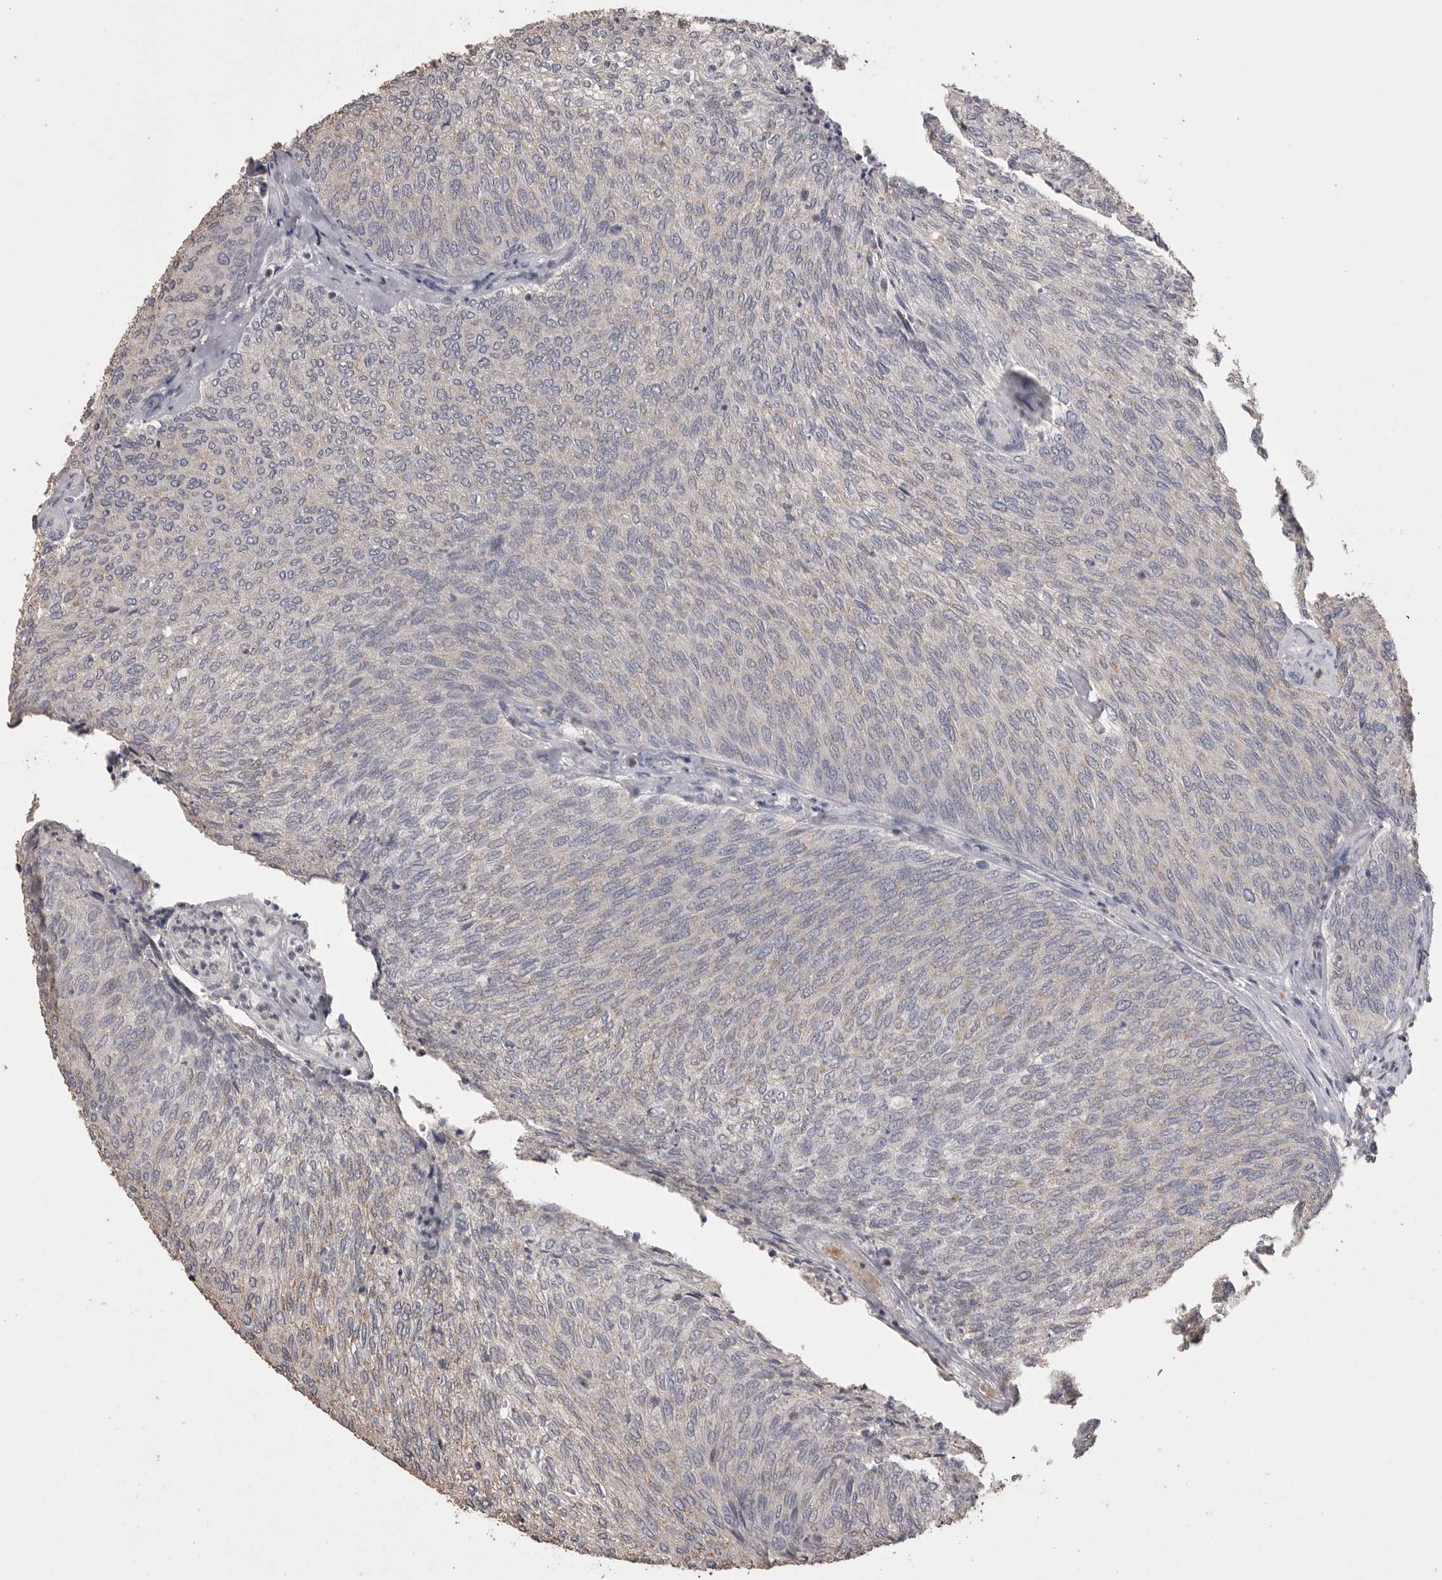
{"staining": {"intensity": "weak", "quantity": "<25%", "location": "cytoplasmic/membranous"}, "tissue": "urothelial cancer", "cell_type": "Tumor cells", "image_type": "cancer", "snomed": [{"axis": "morphology", "description": "Urothelial carcinoma, Low grade"}, {"axis": "topography", "description": "Urinary bladder"}], "caption": "Photomicrograph shows no significant protein positivity in tumor cells of urothelial cancer. Brightfield microscopy of IHC stained with DAB (brown) and hematoxylin (blue), captured at high magnification.", "gene": "MMP7", "patient": {"sex": "female", "age": 79}}